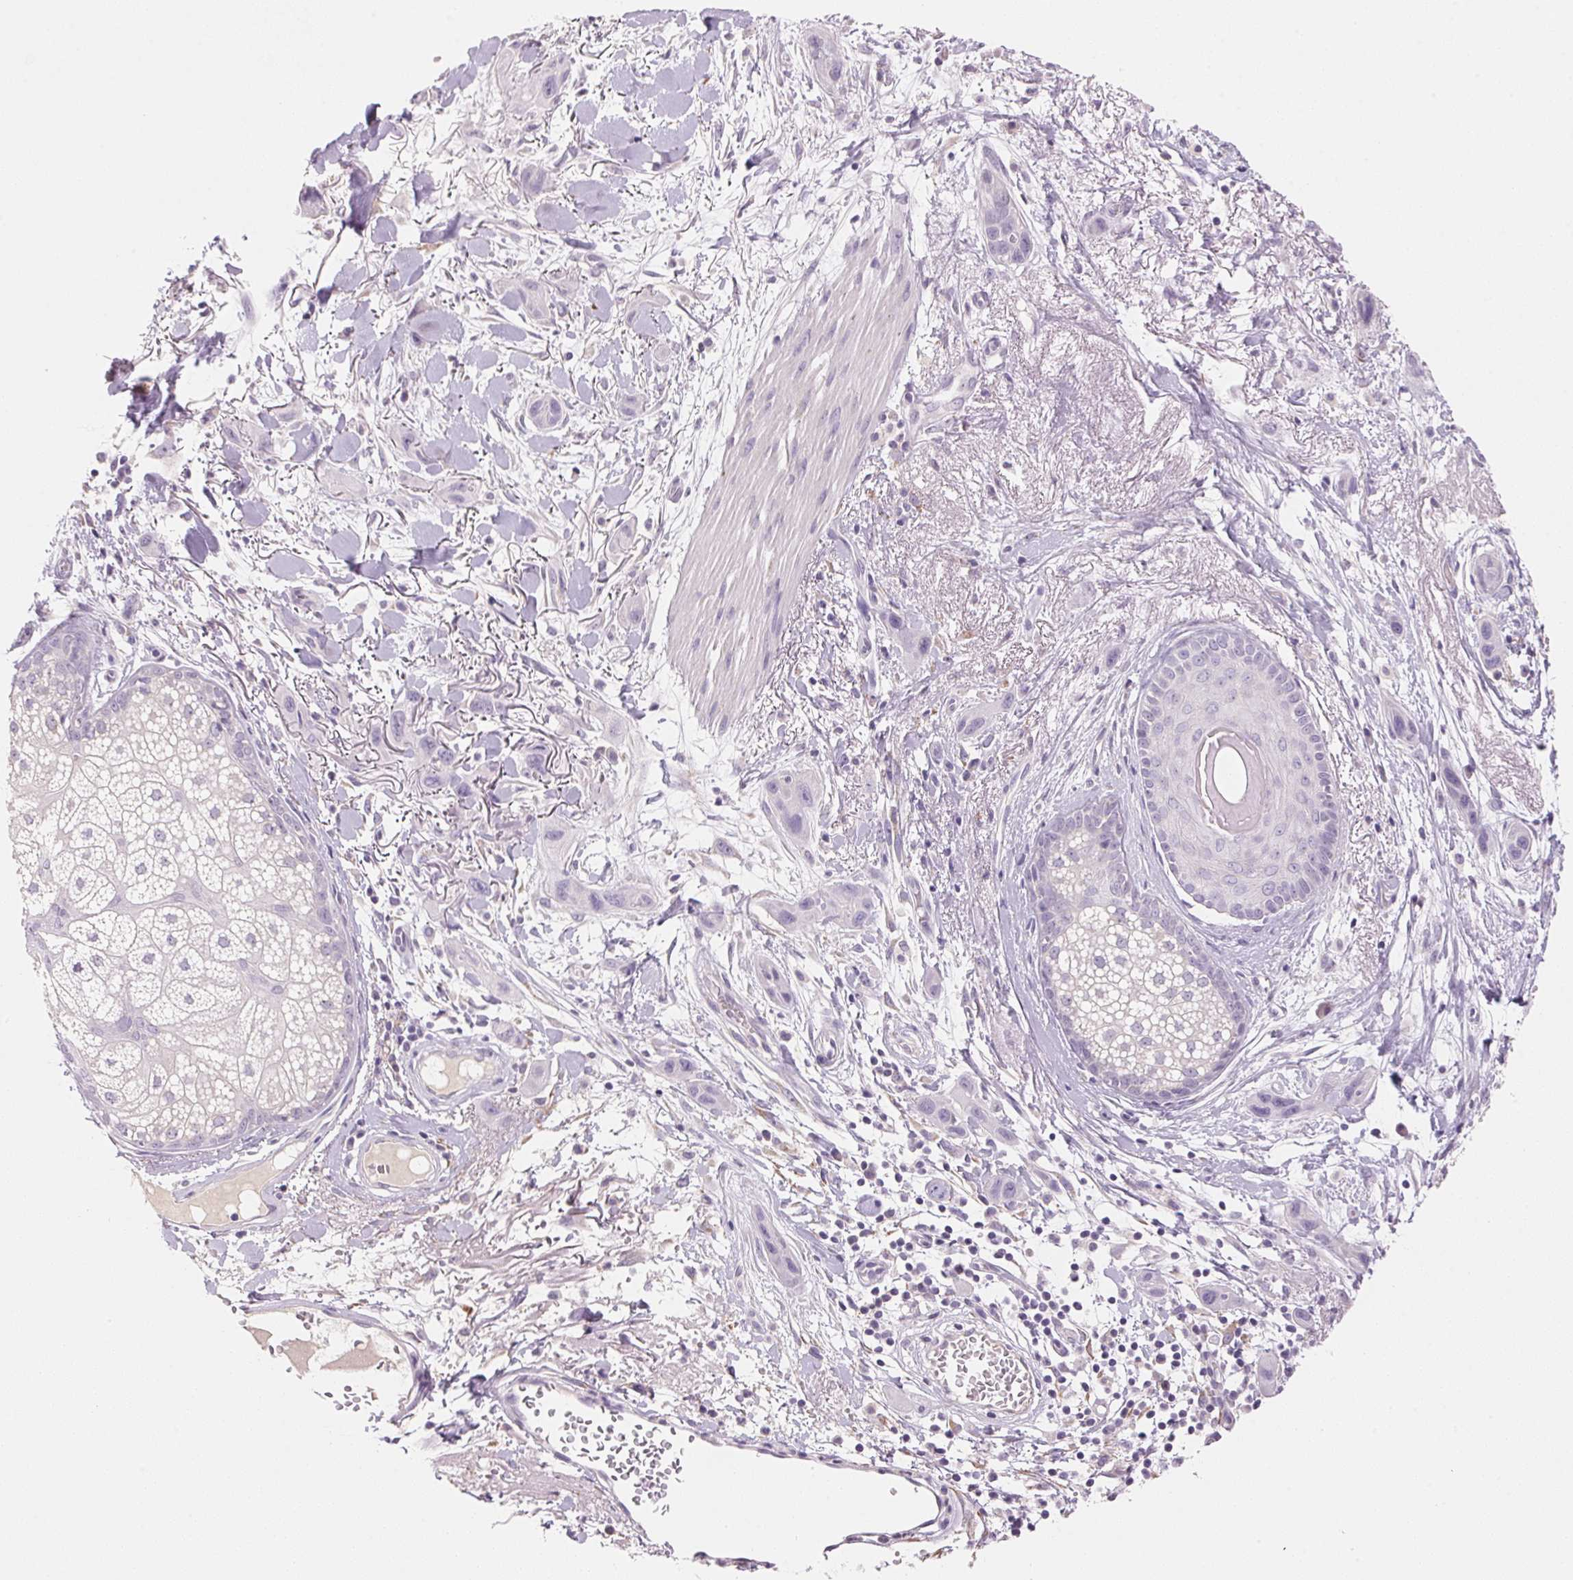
{"staining": {"intensity": "negative", "quantity": "none", "location": "none"}, "tissue": "skin cancer", "cell_type": "Tumor cells", "image_type": "cancer", "snomed": [{"axis": "morphology", "description": "Squamous cell carcinoma, NOS"}, {"axis": "topography", "description": "Skin"}], "caption": "There is no significant expression in tumor cells of skin cancer (squamous cell carcinoma).", "gene": "CYP11B1", "patient": {"sex": "male", "age": 79}}